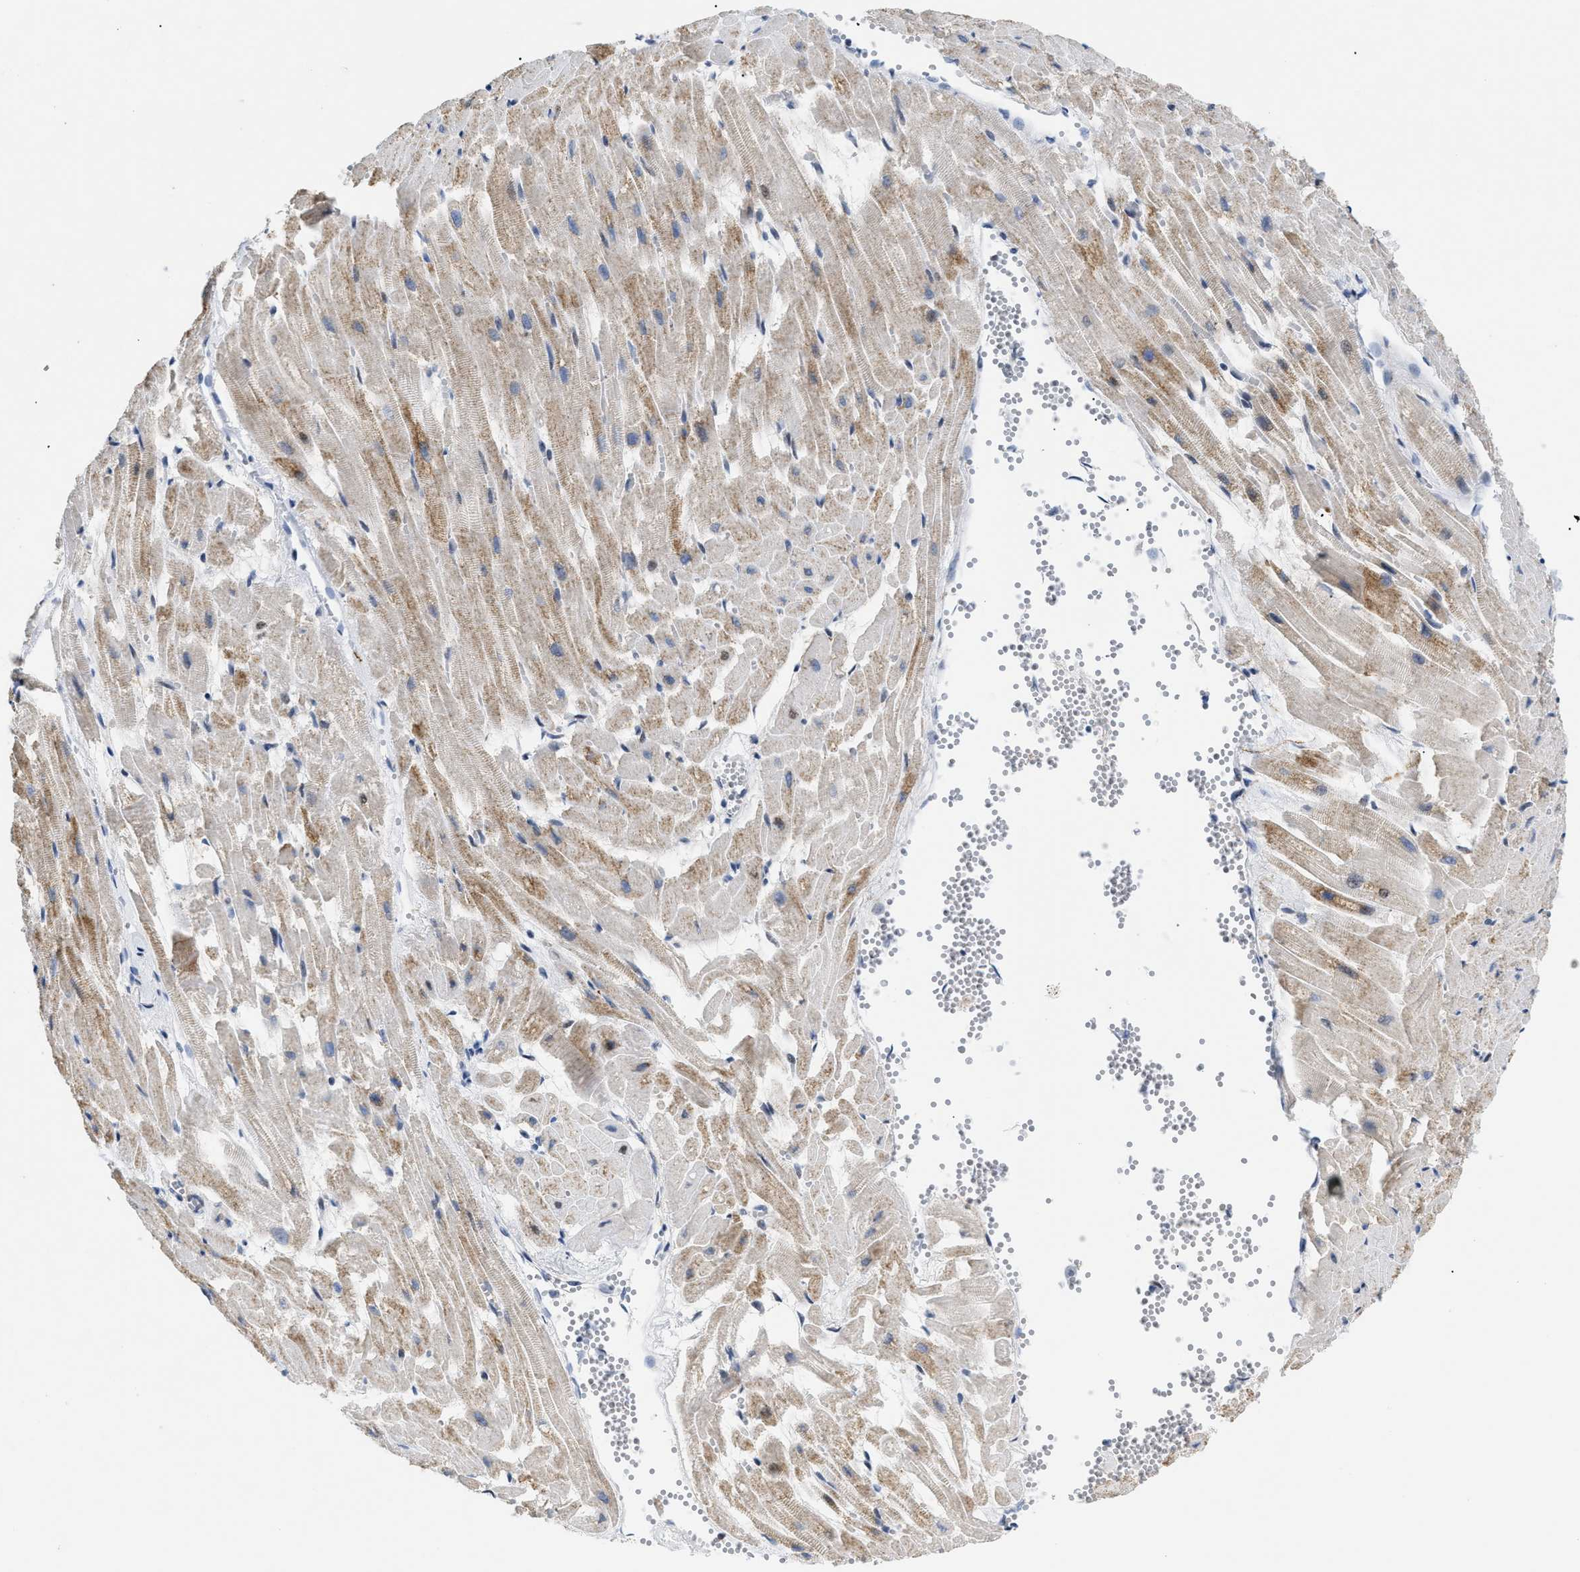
{"staining": {"intensity": "moderate", "quantity": "25%-75%", "location": "cytoplasmic/membranous,nuclear"}, "tissue": "heart muscle", "cell_type": "Cardiomyocytes", "image_type": "normal", "snomed": [{"axis": "morphology", "description": "Normal tissue, NOS"}, {"axis": "topography", "description": "Heart"}], "caption": "Protein expression by immunohistochemistry displays moderate cytoplasmic/membranous,nuclear expression in approximately 25%-75% of cardiomyocytes in unremarkable heart muscle. Using DAB (brown) and hematoxylin (blue) stains, captured at high magnification using brightfield microscopy.", "gene": "MED1", "patient": {"sex": "female", "age": 19}}